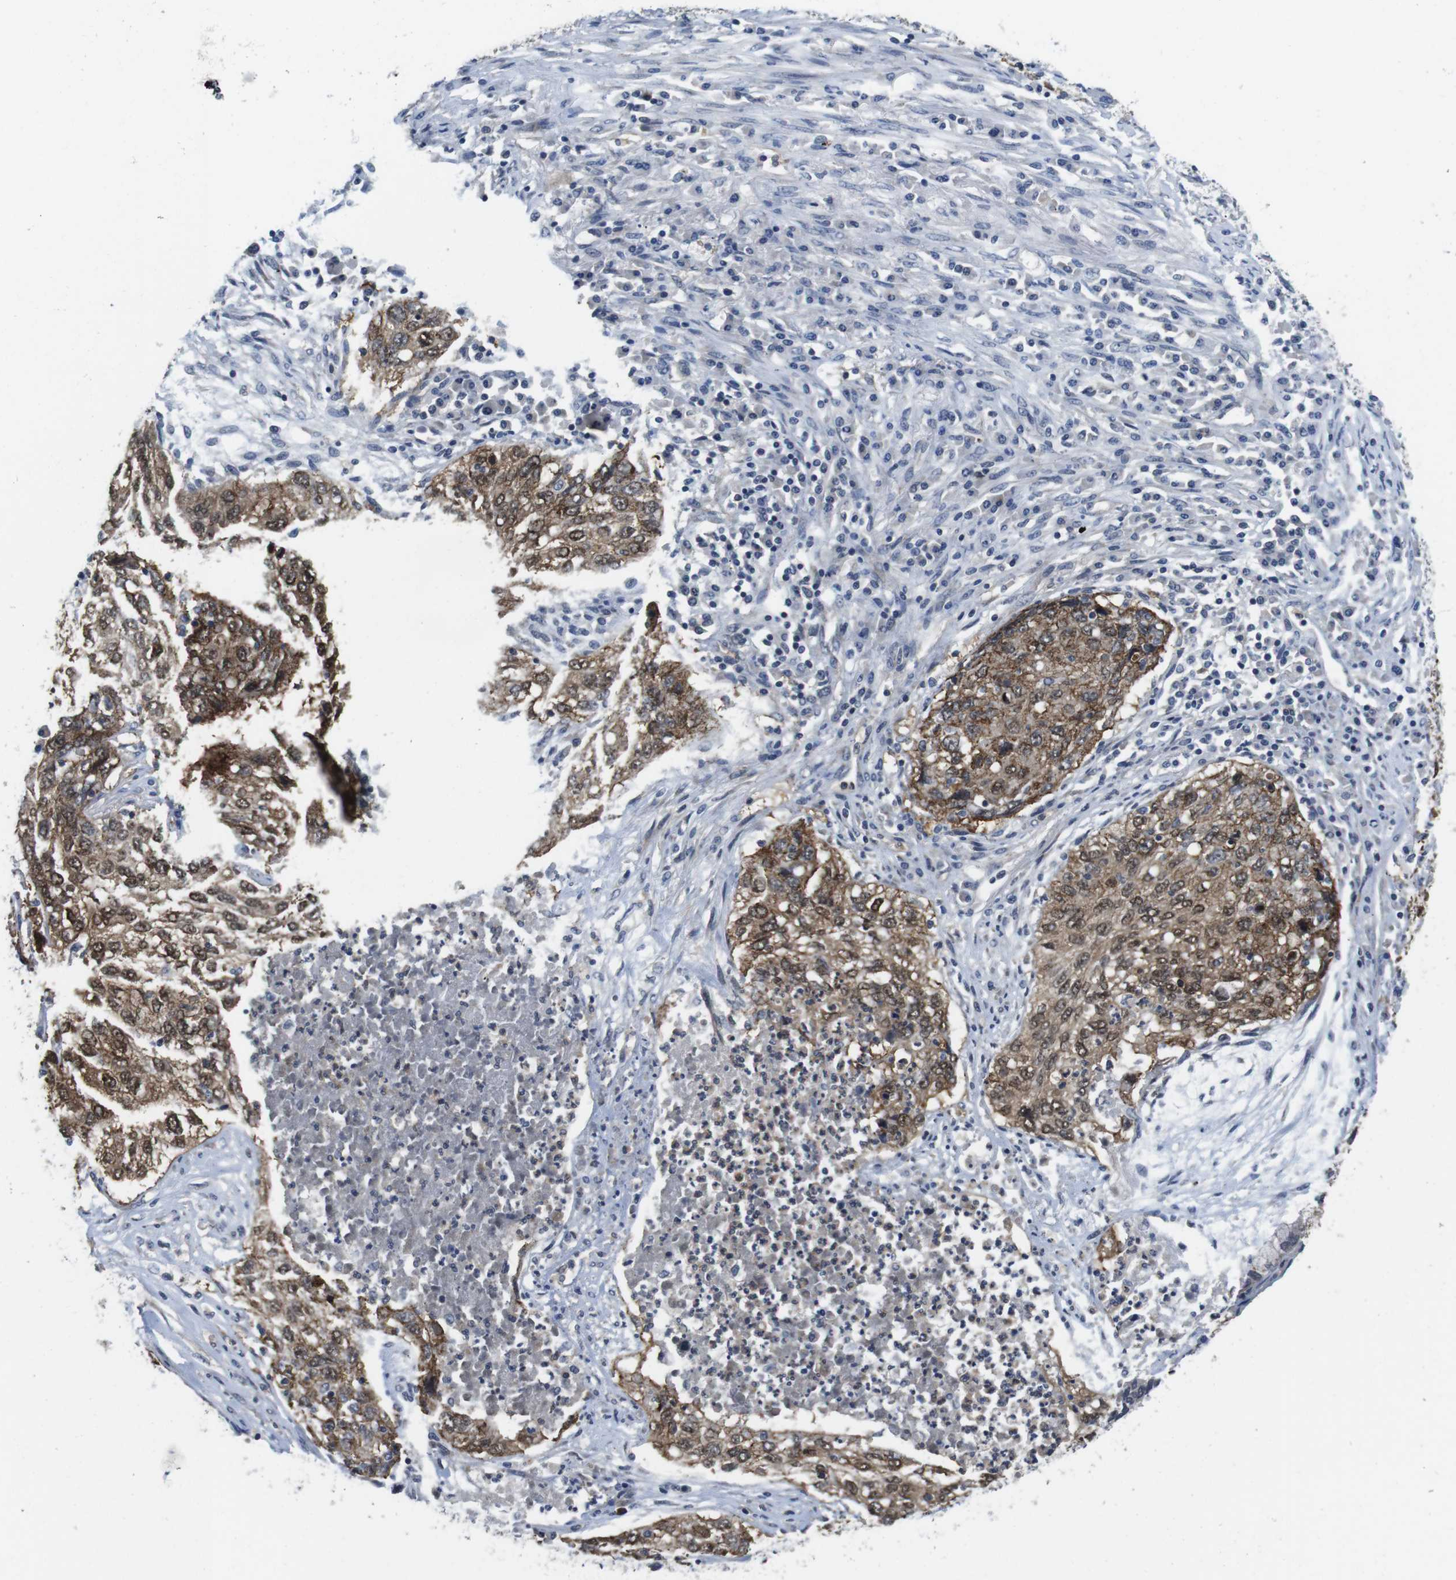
{"staining": {"intensity": "moderate", "quantity": ">75%", "location": "cytoplasmic/membranous,nuclear"}, "tissue": "lung cancer", "cell_type": "Tumor cells", "image_type": "cancer", "snomed": [{"axis": "morphology", "description": "Squamous cell carcinoma, NOS"}, {"axis": "topography", "description": "Lung"}], "caption": "The image displays immunohistochemical staining of squamous cell carcinoma (lung). There is moderate cytoplasmic/membranous and nuclear staining is seen in about >75% of tumor cells.", "gene": "FADD", "patient": {"sex": "female", "age": 63}}